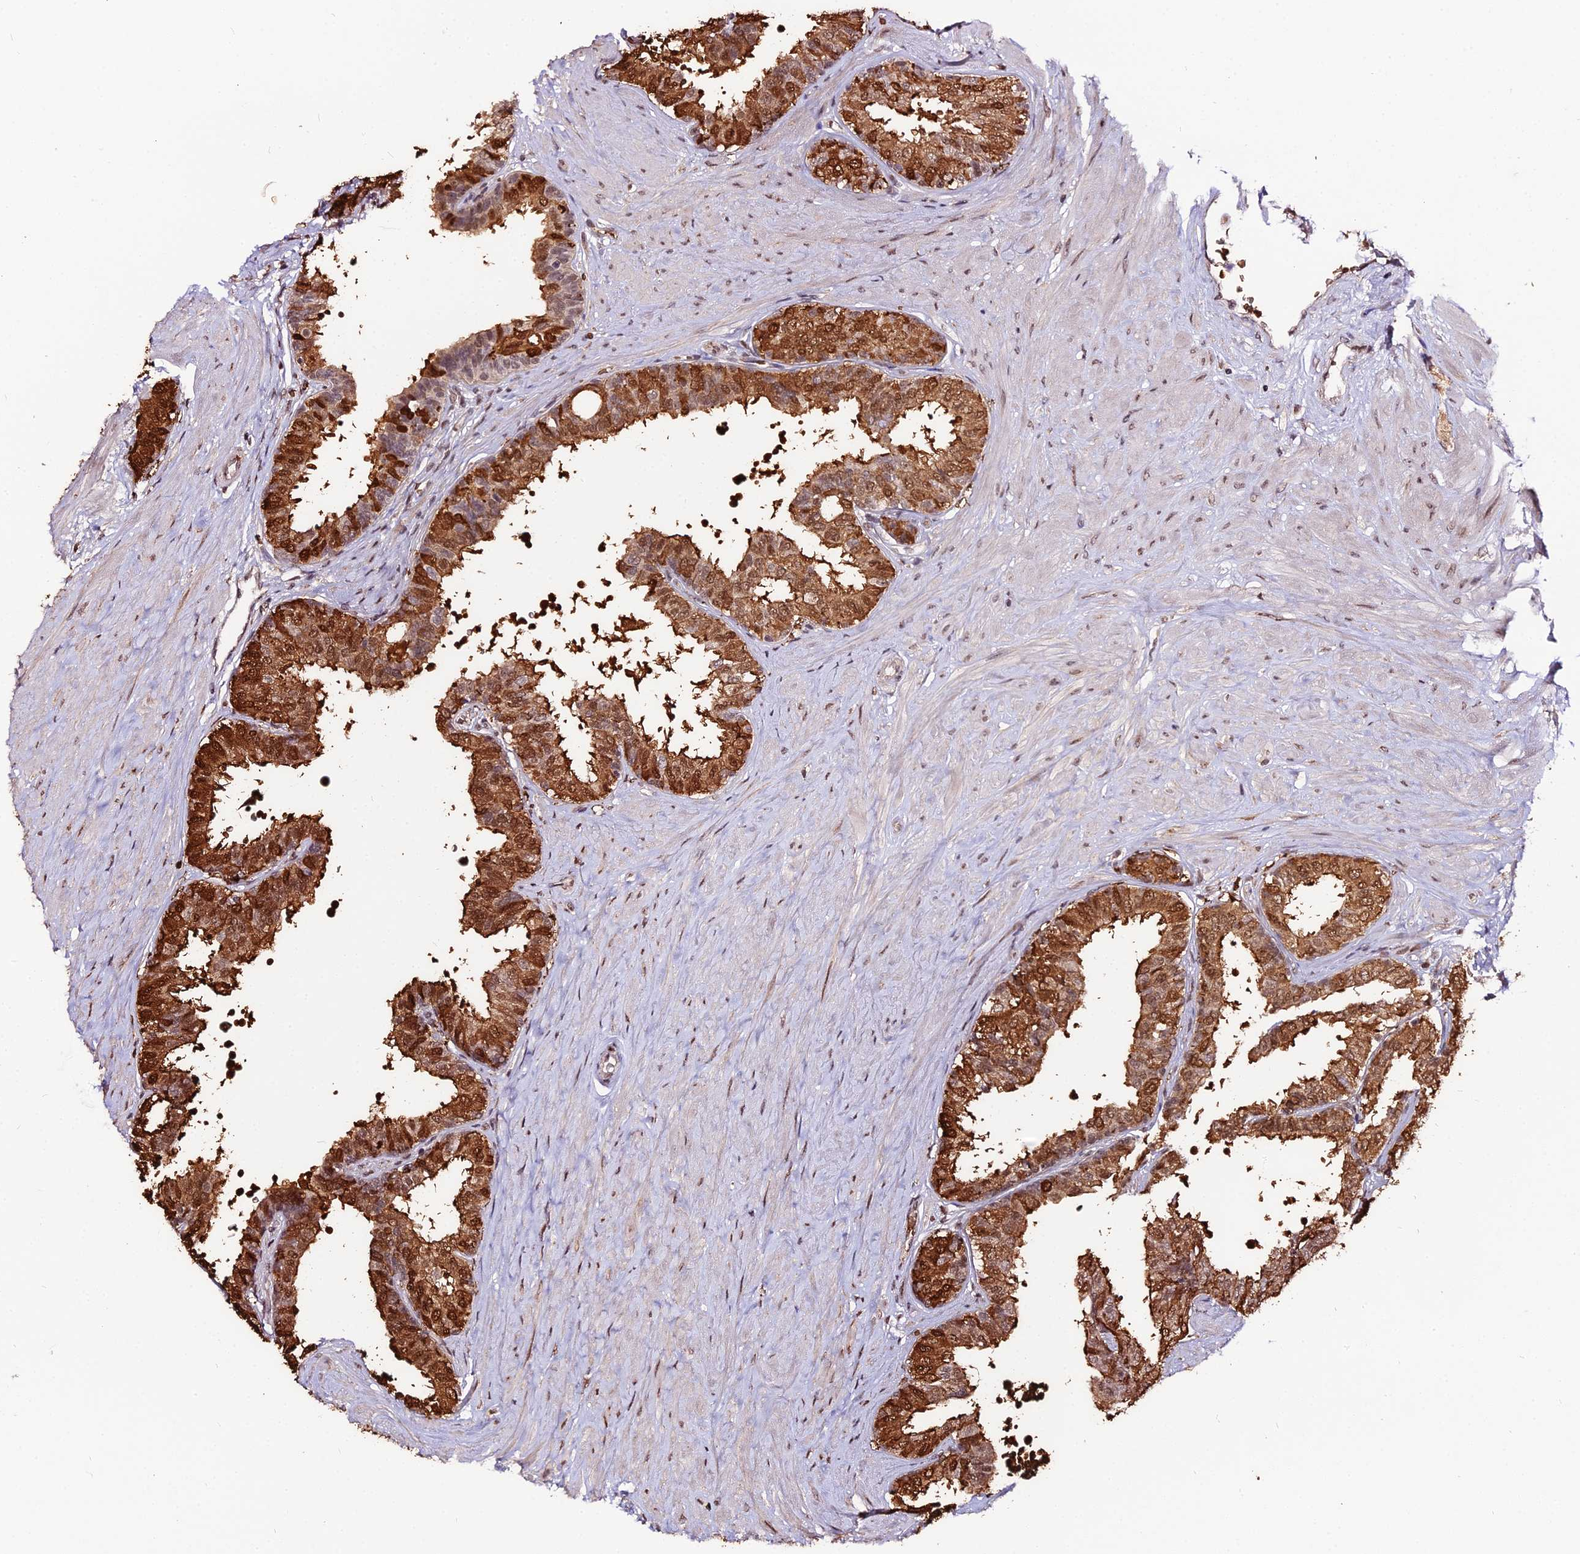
{"staining": {"intensity": "strong", "quantity": ">75%", "location": "cytoplasmic/membranous,nuclear"}, "tissue": "prostate", "cell_type": "Glandular cells", "image_type": "normal", "snomed": [{"axis": "morphology", "description": "Normal tissue, NOS"}, {"axis": "topography", "description": "Prostate"}], "caption": "Protein expression analysis of benign prostate reveals strong cytoplasmic/membranous,nuclear positivity in about >75% of glandular cells. Using DAB (3,3'-diaminobenzidine) (brown) and hematoxylin (blue) stains, captured at high magnification using brightfield microscopy.", "gene": "ZDBF2", "patient": {"sex": "male", "age": 48}}